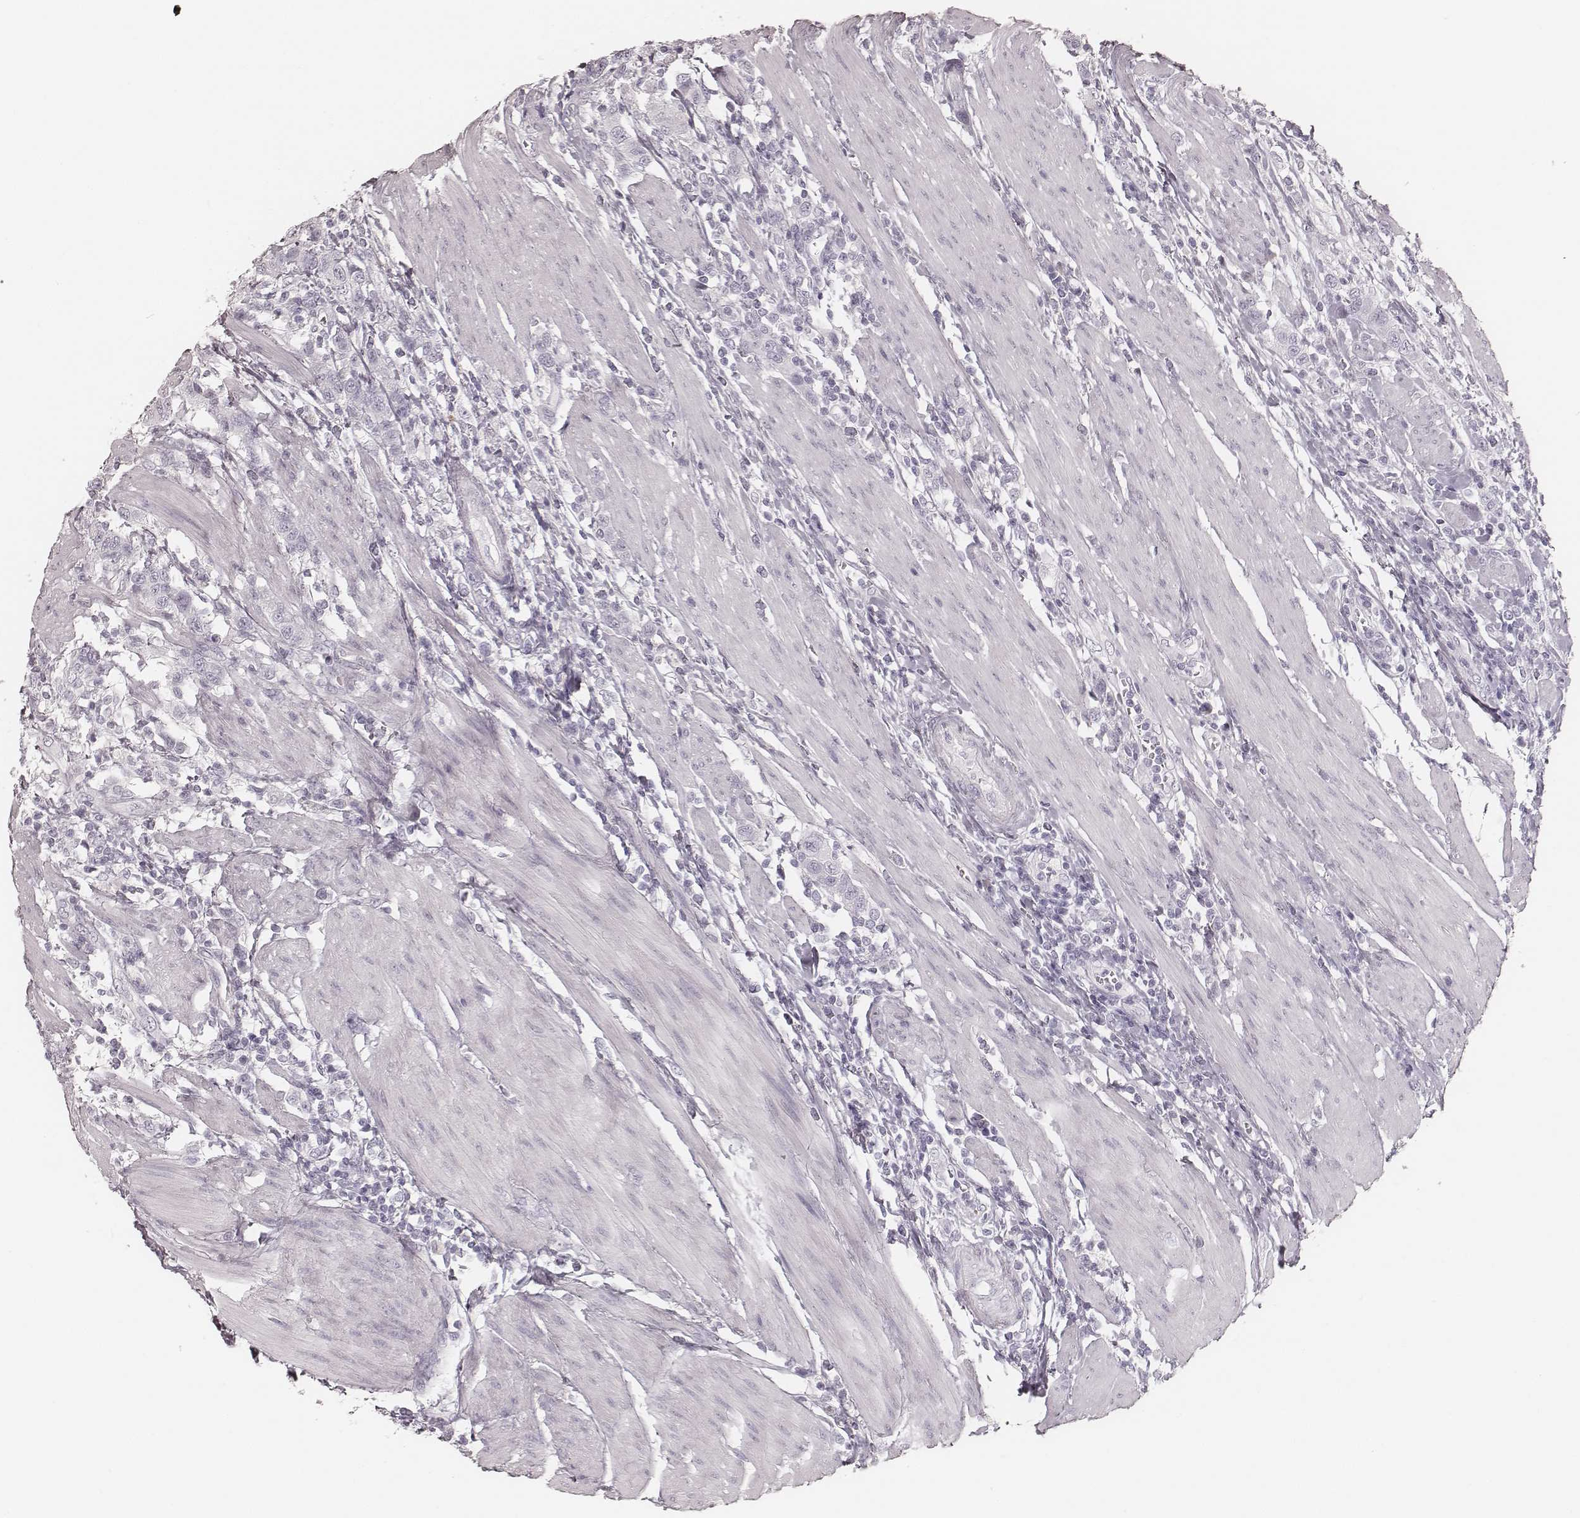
{"staining": {"intensity": "negative", "quantity": "none", "location": "none"}, "tissue": "urothelial cancer", "cell_type": "Tumor cells", "image_type": "cancer", "snomed": [{"axis": "morphology", "description": "Urothelial carcinoma, High grade"}, {"axis": "topography", "description": "Urinary bladder"}], "caption": "Immunohistochemistry (IHC) photomicrograph of human high-grade urothelial carcinoma stained for a protein (brown), which exhibits no positivity in tumor cells.", "gene": "KRT82", "patient": {"sex": "female", "age": 58}}